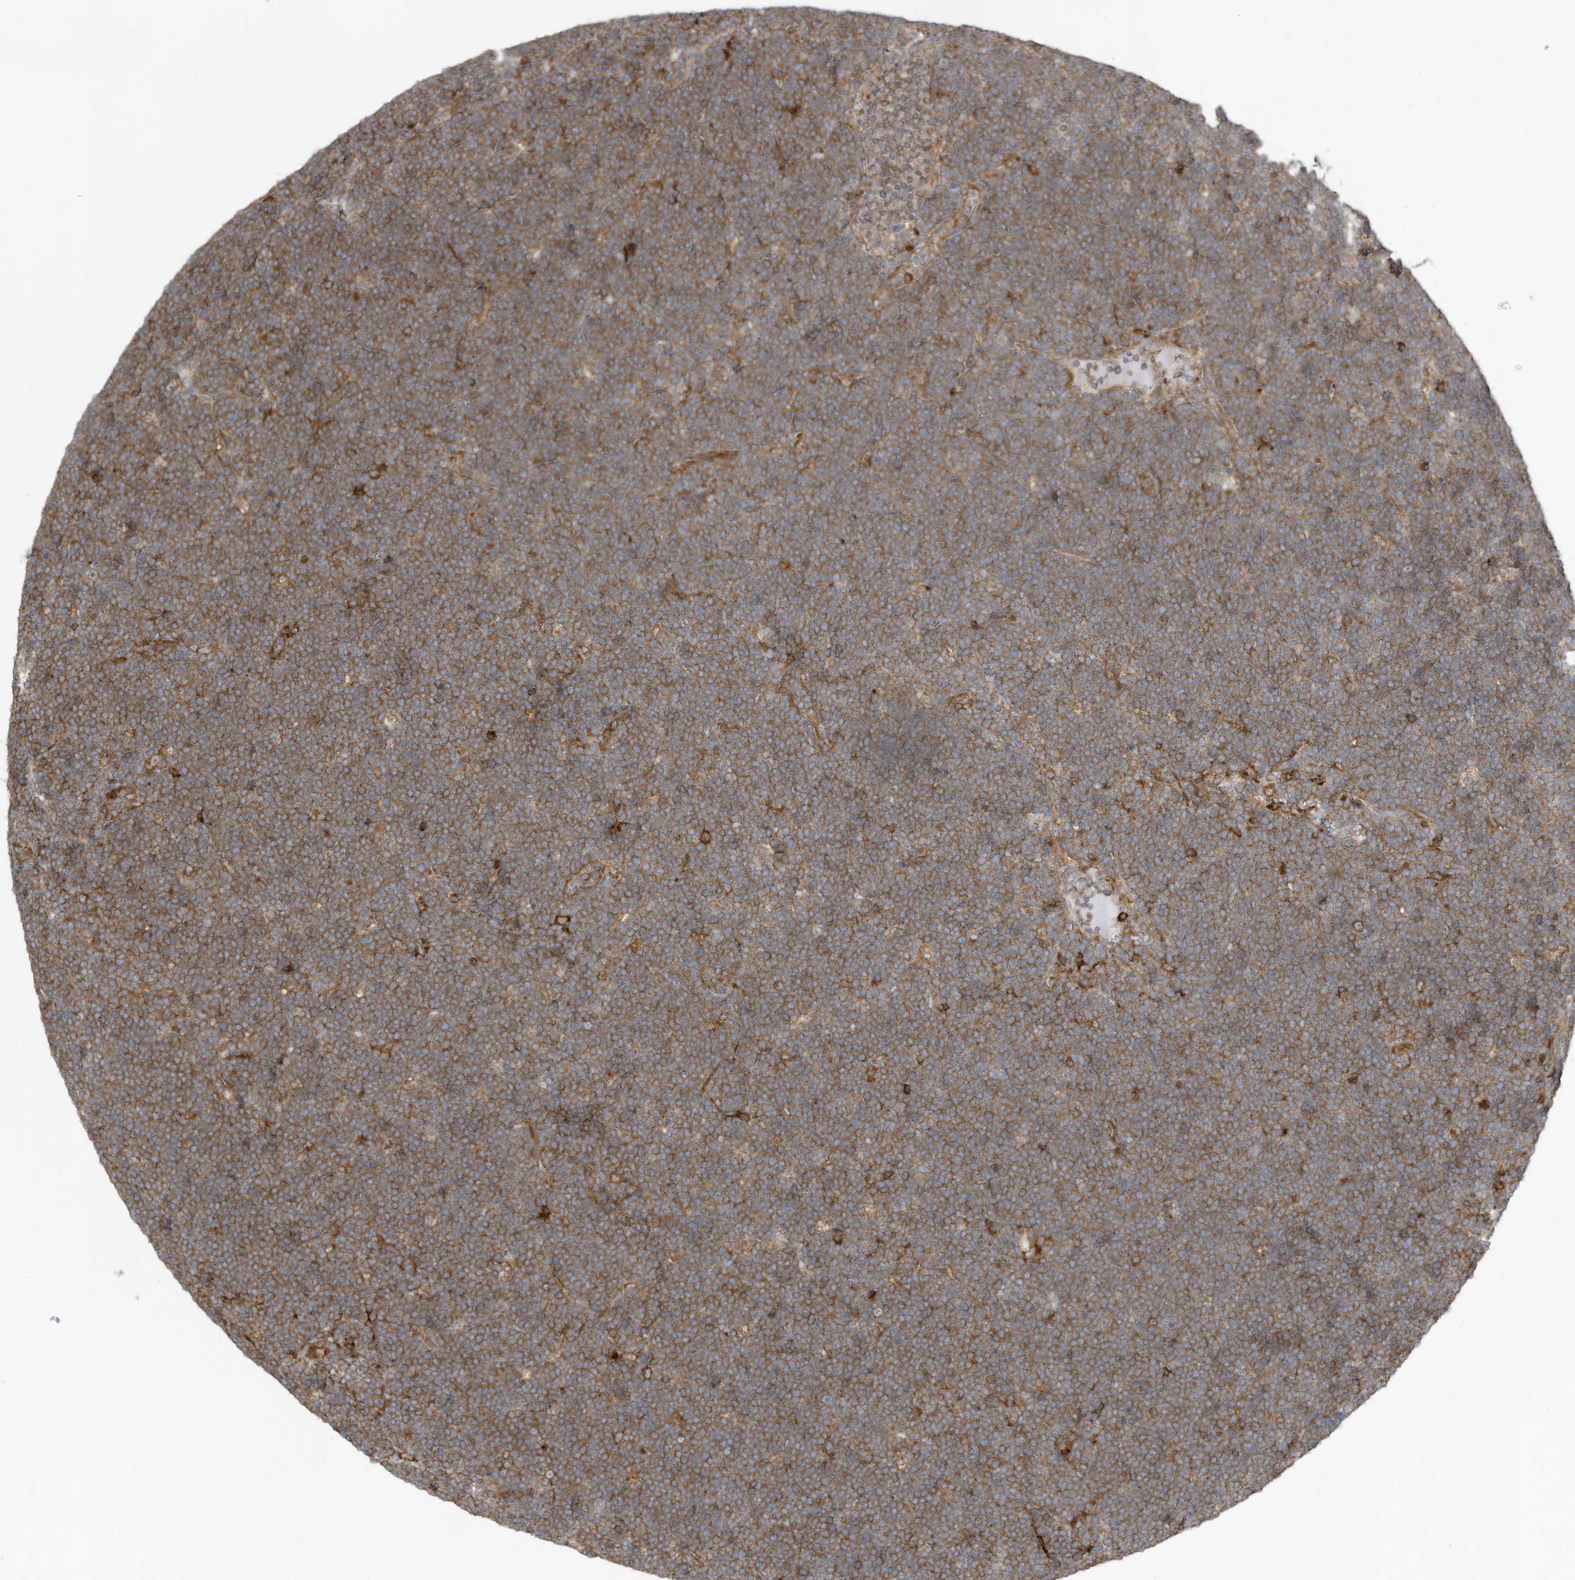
{"staining": {"intensity": "moderate", "quantity": ">75%", "location": "cytoplasmic/membranous"}, "tissue": "lymphoma", "cell_type": "Tumor cells", "image_type": "cancer", "snomed": [{"axis": "morphology", "description": "Malignant lymphoma, non-Hodgkin's type, High grade"}, {"axis": "topography", "description": "Lymph node"}], "caption": "High-grade malignant lymphoma, non-Hodgkin's type tissue shows moderate cytoplasmic/membranous positivity in about >75% of tumor cells (IHC, brightfield microscopy, high magnification).", "gene": "USE1", "patient": {"sex": "male", "age": 13}}